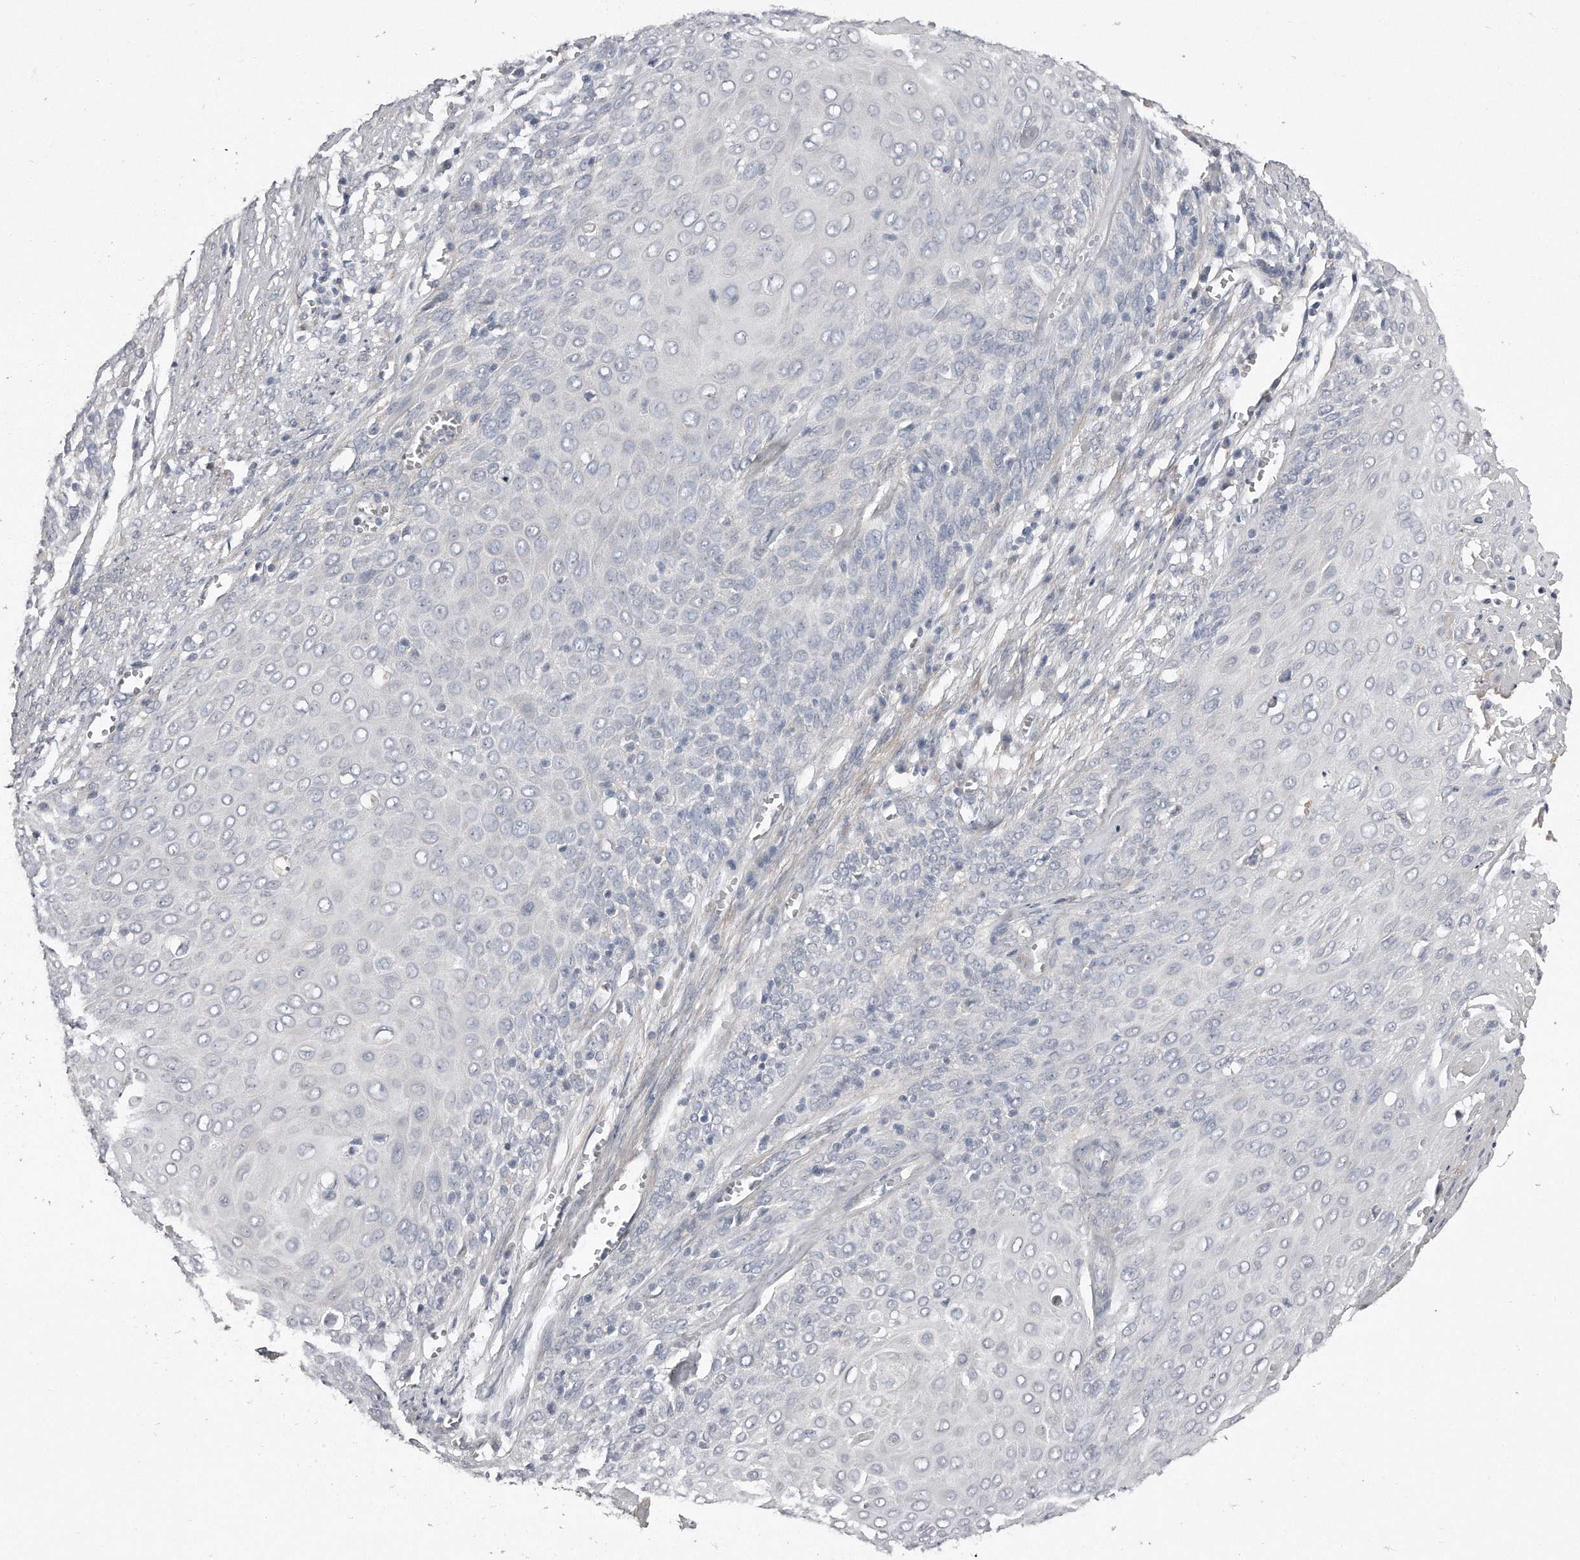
{"staining": {"intensity": "negative", "quantity": "none", "location": "none"}, "tissue": "cervical cancer", "cell_type": "Tumor cells", "image_type": "cancer", "snomed": [{"axis": "morphology", "description": "Squamous cell carcinoma, NOS"}, {"axis": "topography", "description": "Cervix"}], "caption": "Human cervical cancer (squamous cell carcinoma) stained for a protein using IHC displays no positivity in tumor cells.", "gene": "LMOD1", "patient": {"sex": "female", "age": 39}}